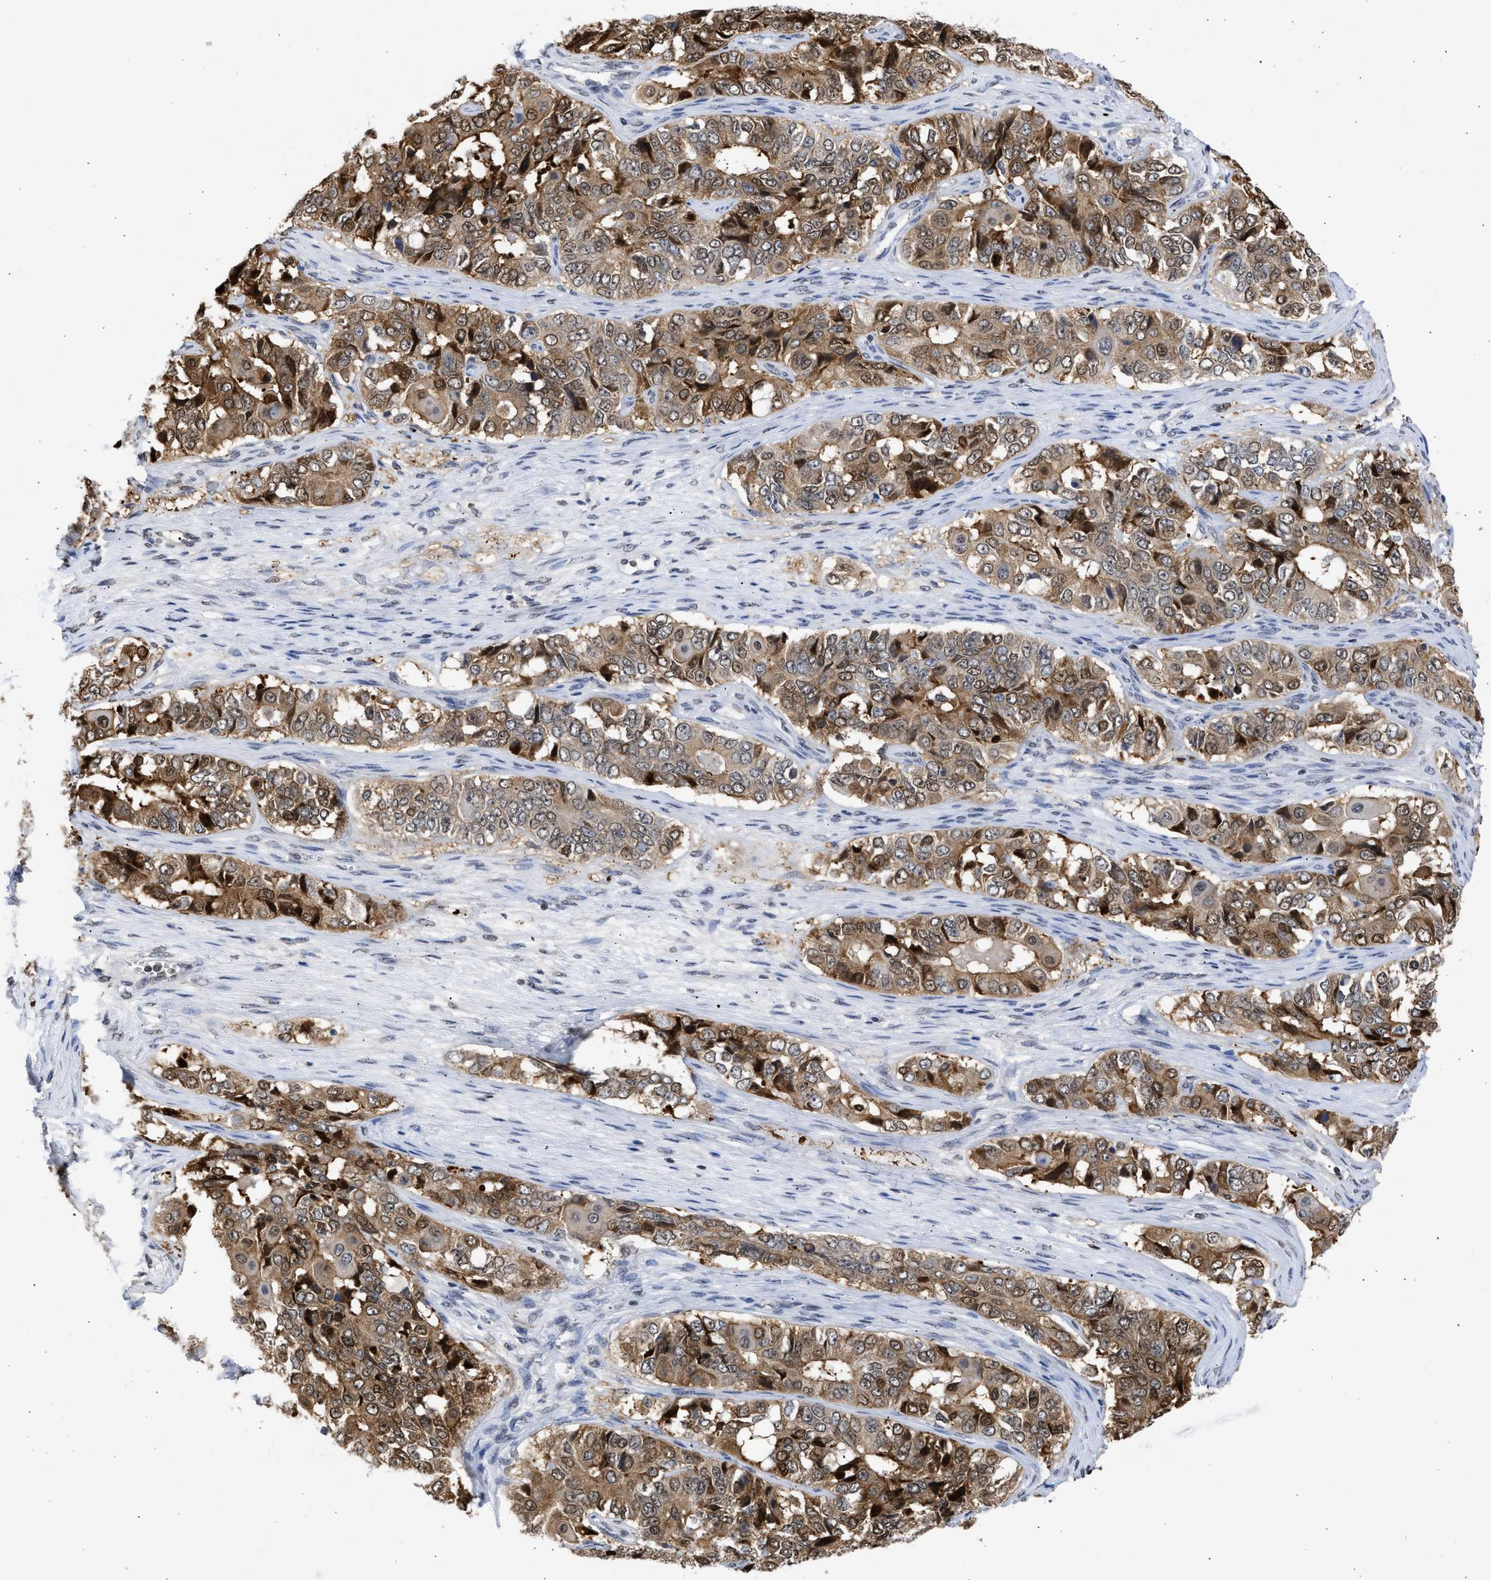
{"staining": {"intensity": "moderate", "quantity": ">75%", "location": "cytoplasmic/membranous,nuclear"}, "tissue": "ovarian cancer", "cell_type": "Tumor cells", "image_type": "cancer", "snomed": [{"axis": "morphology", "description": "Carcinoma, endometroid"}, {"axis": "topography", "description": "Ovary"}], "caption": "A photomicrograph of human ovarian cancer stained for a protein reveals moderate cytoplasmic/membranous and nuclear brown staining in tumor cells.", "gene": "NUP35", "patient": {"sex": "female", "age": 51}}